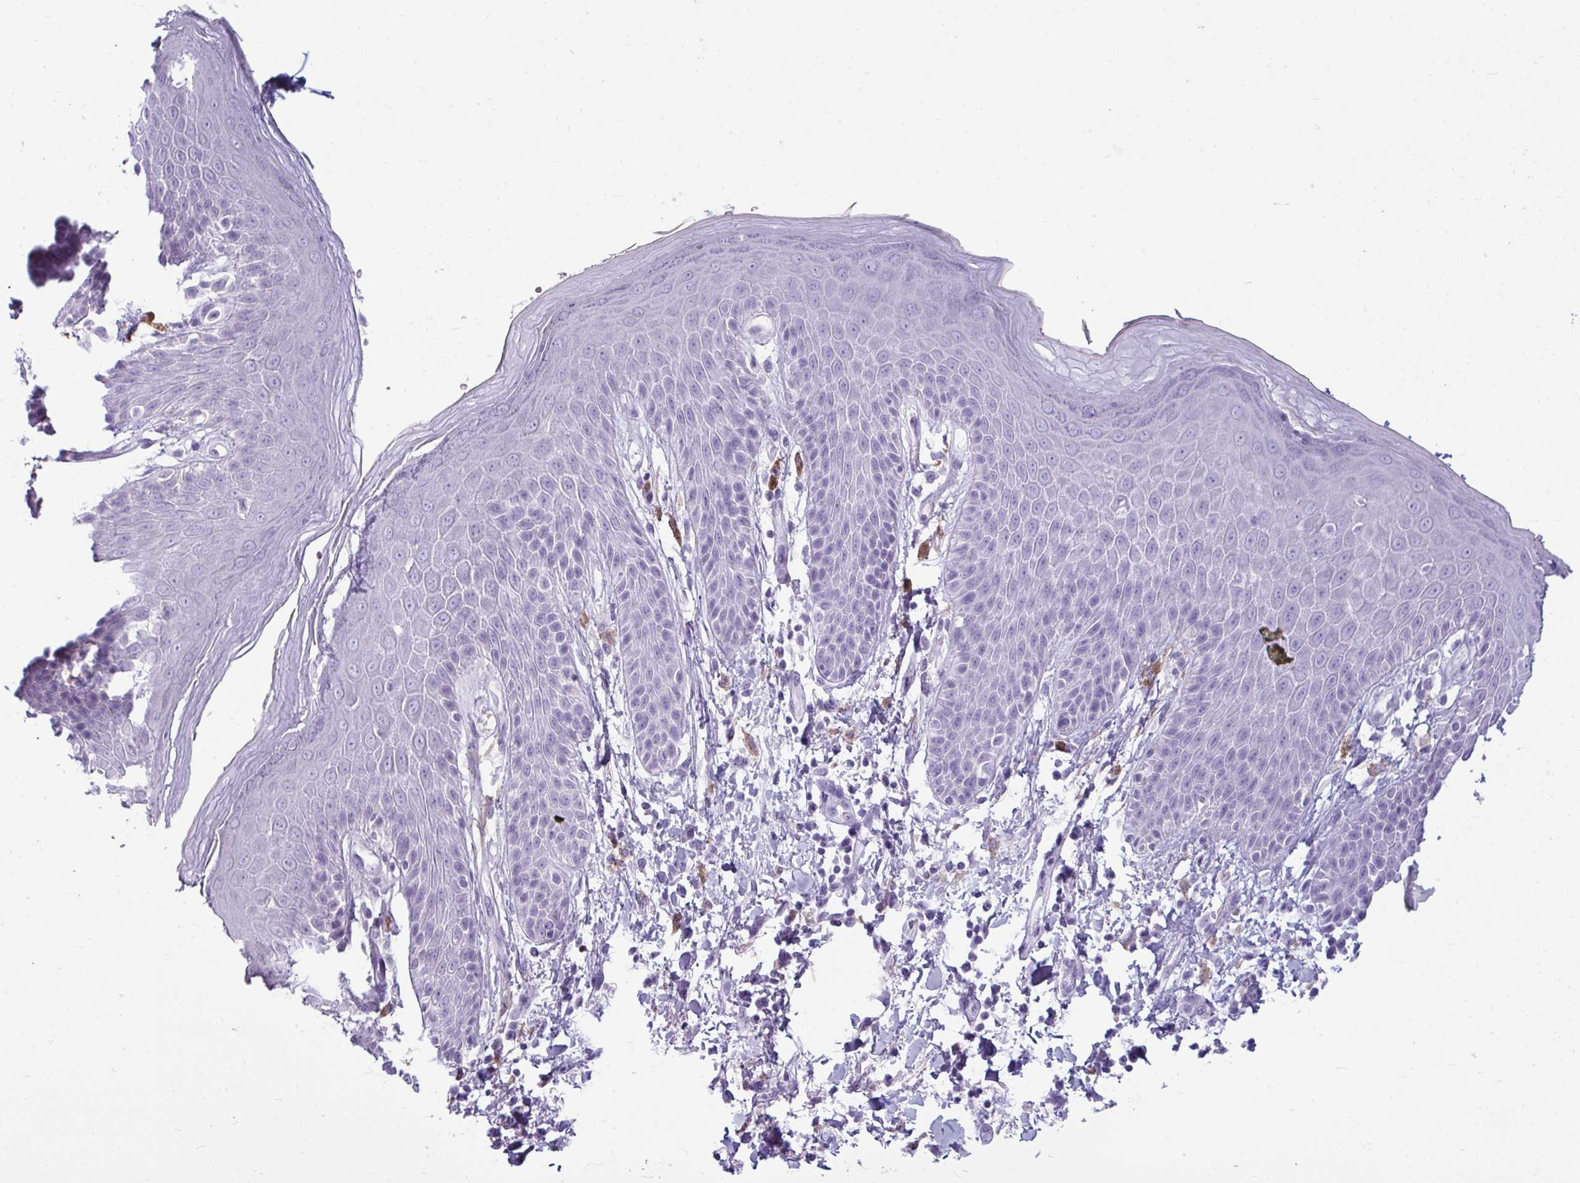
{"staining": {"intensity": "negative", "quantity": "none", "location": "none"}, "tissue": "skin", "cell_type": "Epidermal cells", "image_type": "normal", "snomed": [{"axis": "morphology", "description": "Normal tissue, NOS"}, {"axis": "topography", "description": "Anal"}, {"axis": "topography", "description": "Peripheral nerve tissue"}], "caption": "DAB (3,3'-diaminobenzidine) immunohistochemical staining of unremarkable skin demonstrates no significant positivity in epidermal cells. (DAB immunohistochemistry (IHC) with hematoxylin counter stain).", "gene": "ANKRD60", "patient": {"sex": "male", "age": 51}}